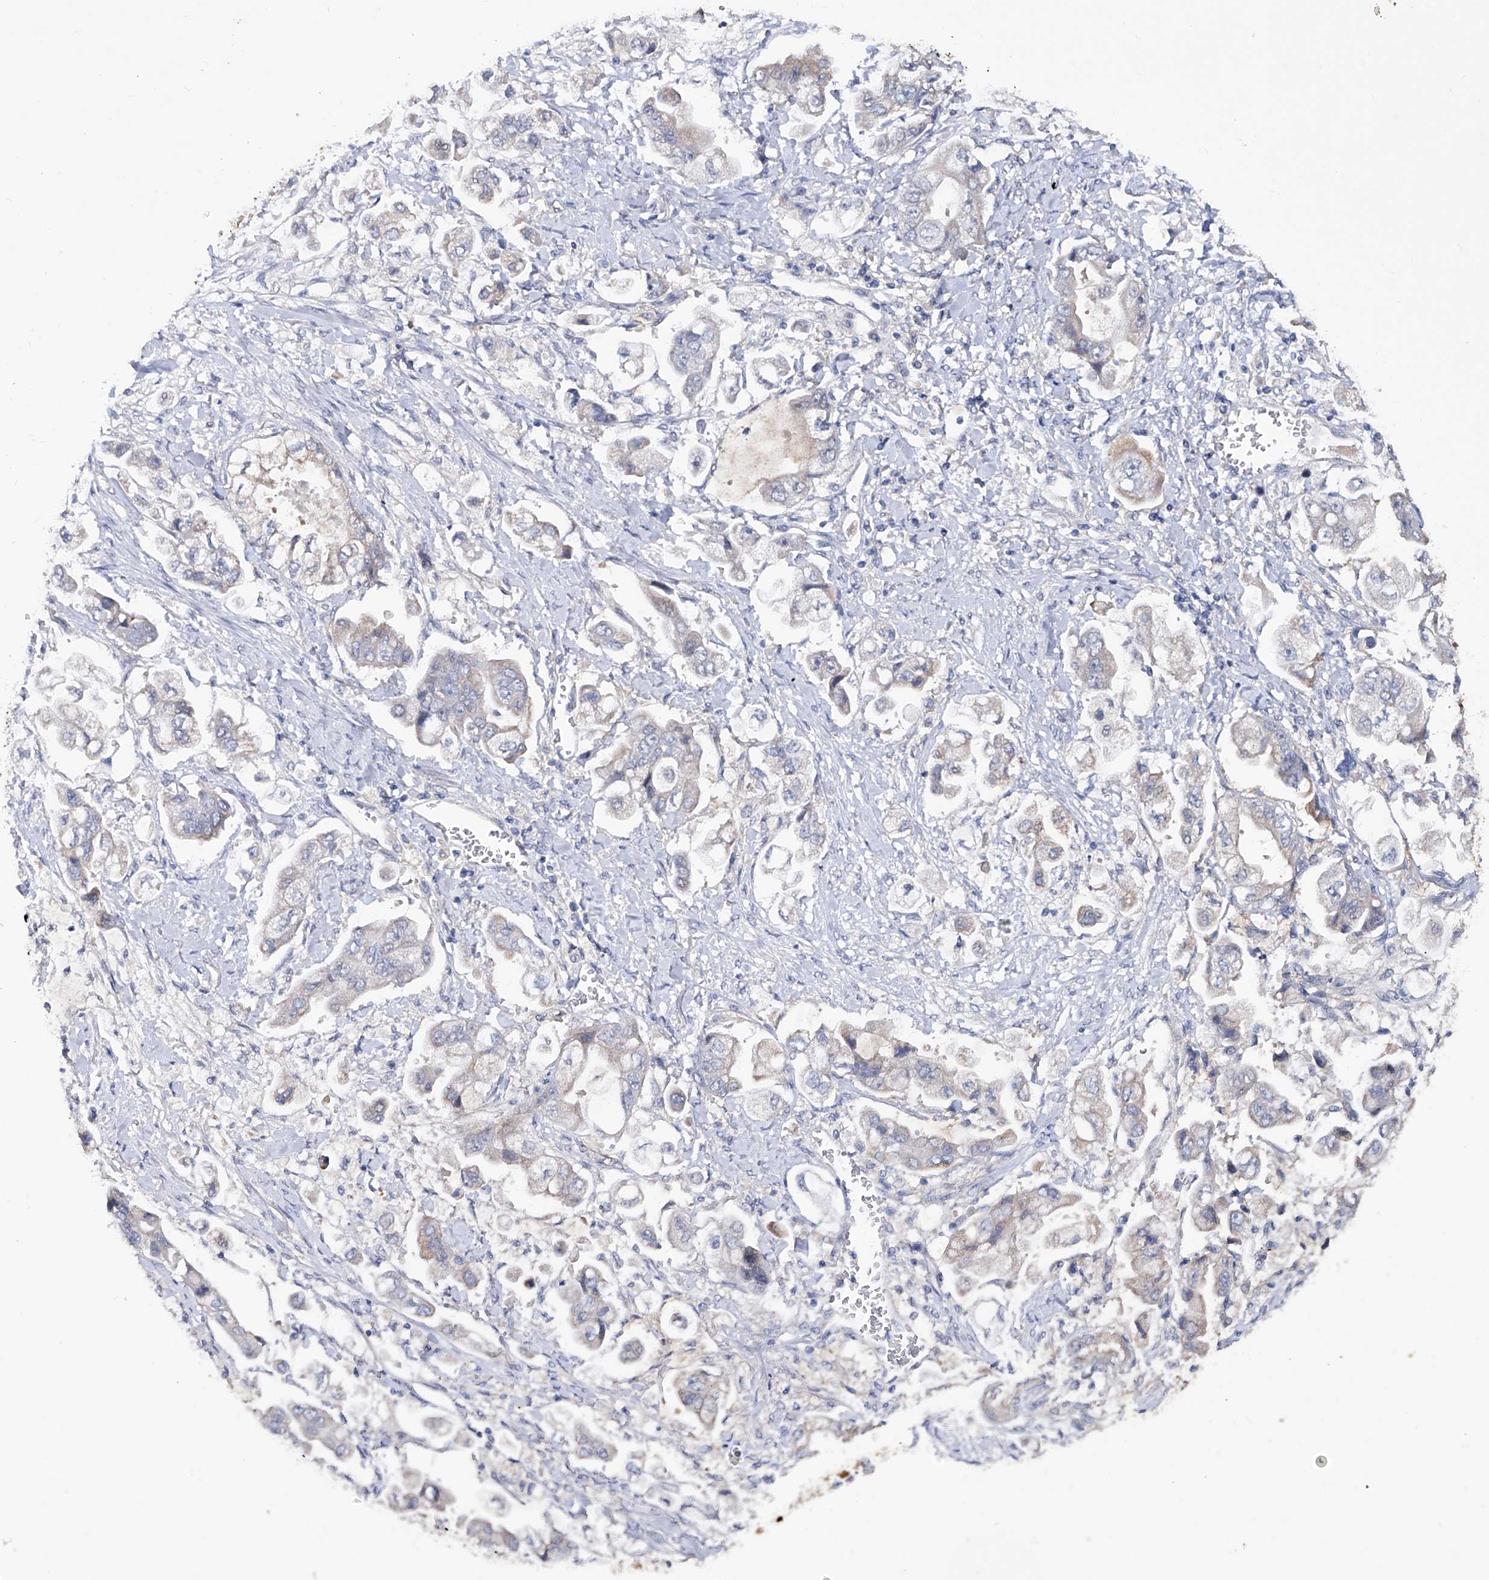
{"staining": {"intensity": "negative", "quantity": "none", "location": "none"}, "tissue": "stomach cancer", "cell_type": "Tumor cells", "image_type": "cancer", "snomed": [{"axis": "morphology", "description": "Adenocarcinoma, NOS"}, {"axis": "topography", "description": "Stomach"}], "caption": "Histopathology image shows no protein expression in tumor cells of stomach cancer (adenocarcinoma) tissue.", "gene": "KLHL17", "patient": {"sex": "male", "age": 62}}